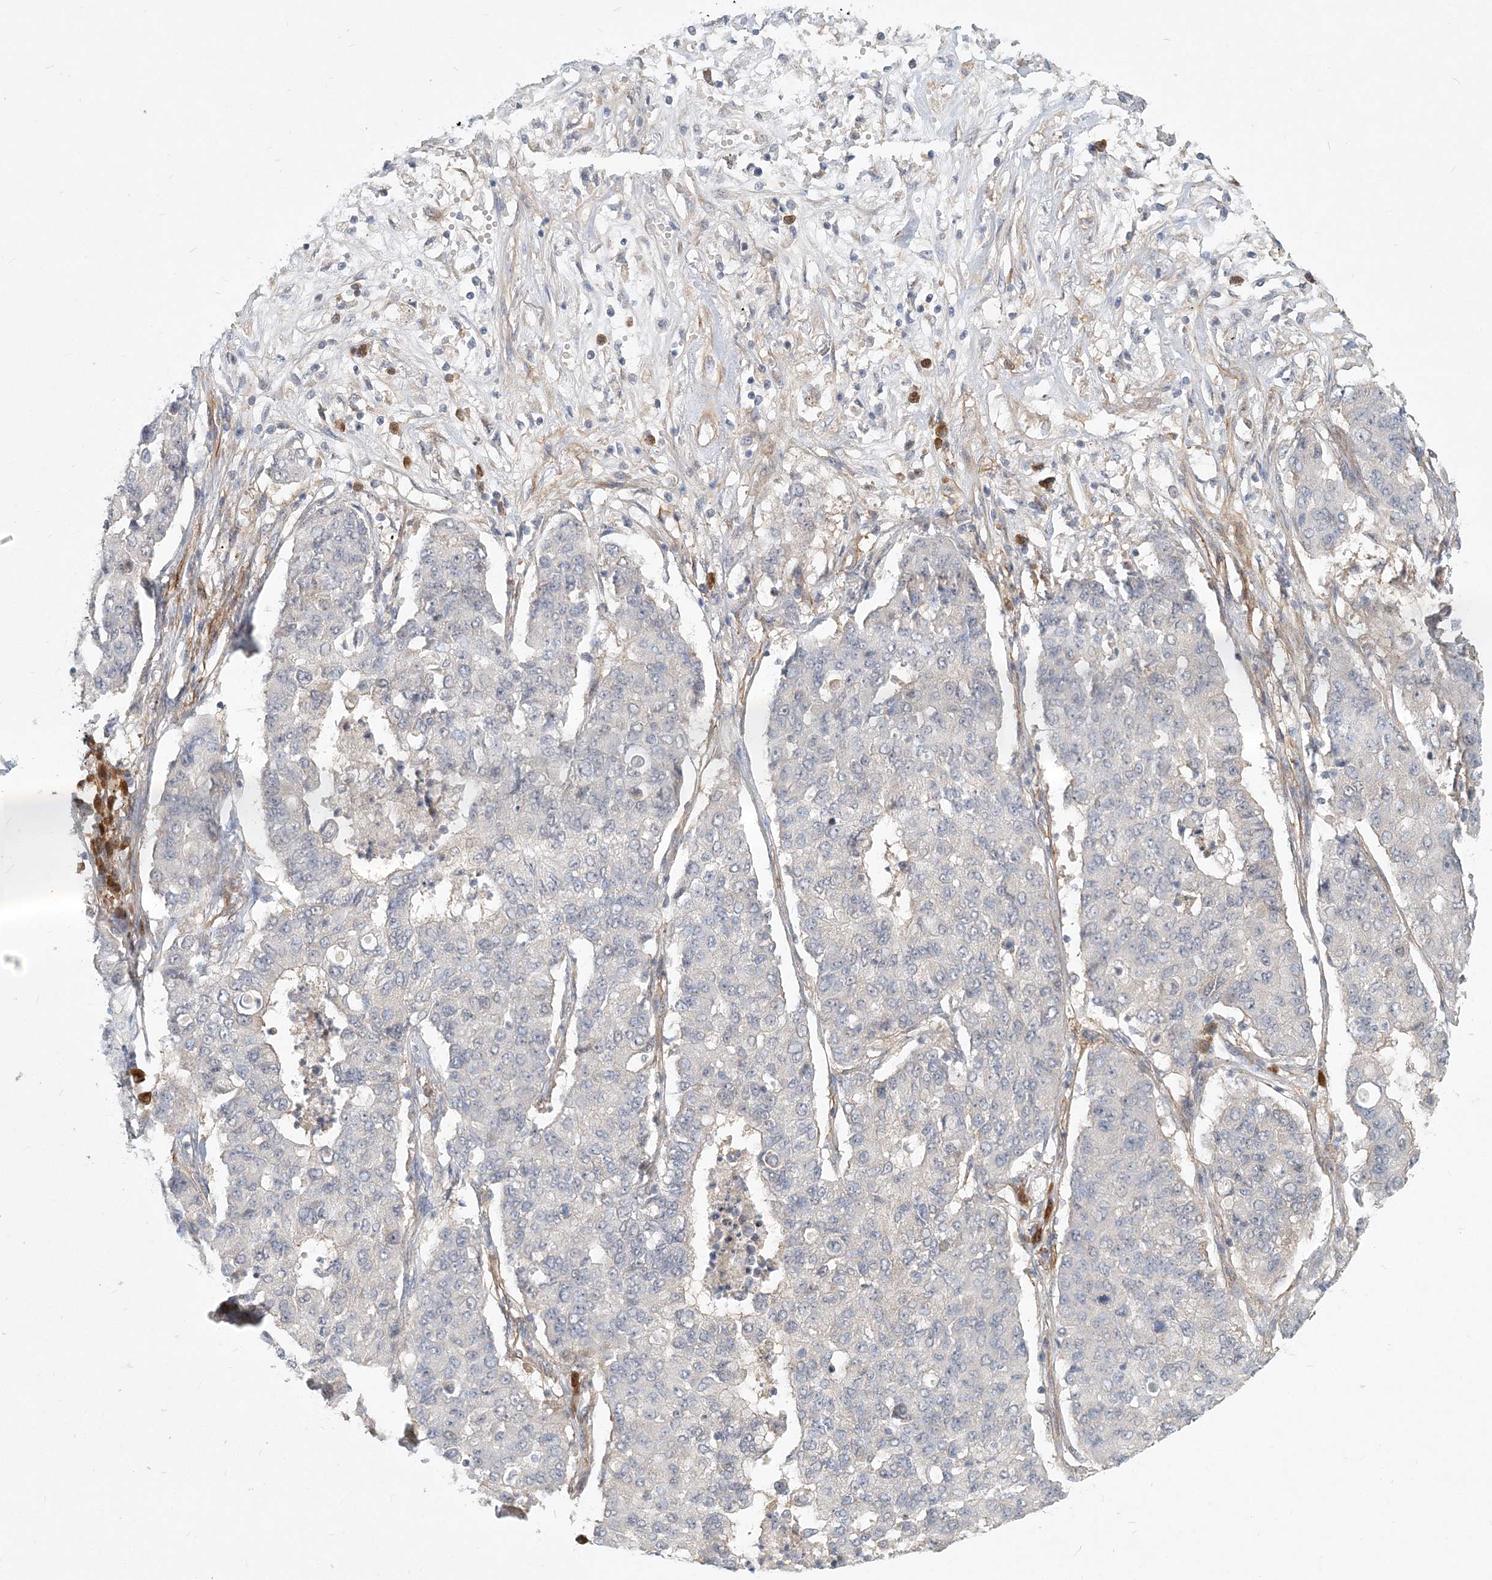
{"staining": {"intensity": "negative", "quantity": "none", "location": "none"}, "tissue": "lung cancer", "cell_type": "Tumor cells", "image_type": "cancer", "snomed": [{"axis": "morphology", "description": "Squamous cell carcinoma, NOS"}, {"axis": "topography", "description": "Lung"}], "caption": "IHC micrograph of squamous cell carcinoma (lung) stained for a protein (brown), which reveals no positivity in tumor cells.", "gene": "GMPPA", "patient": {"sex": "male", "age": 74}}